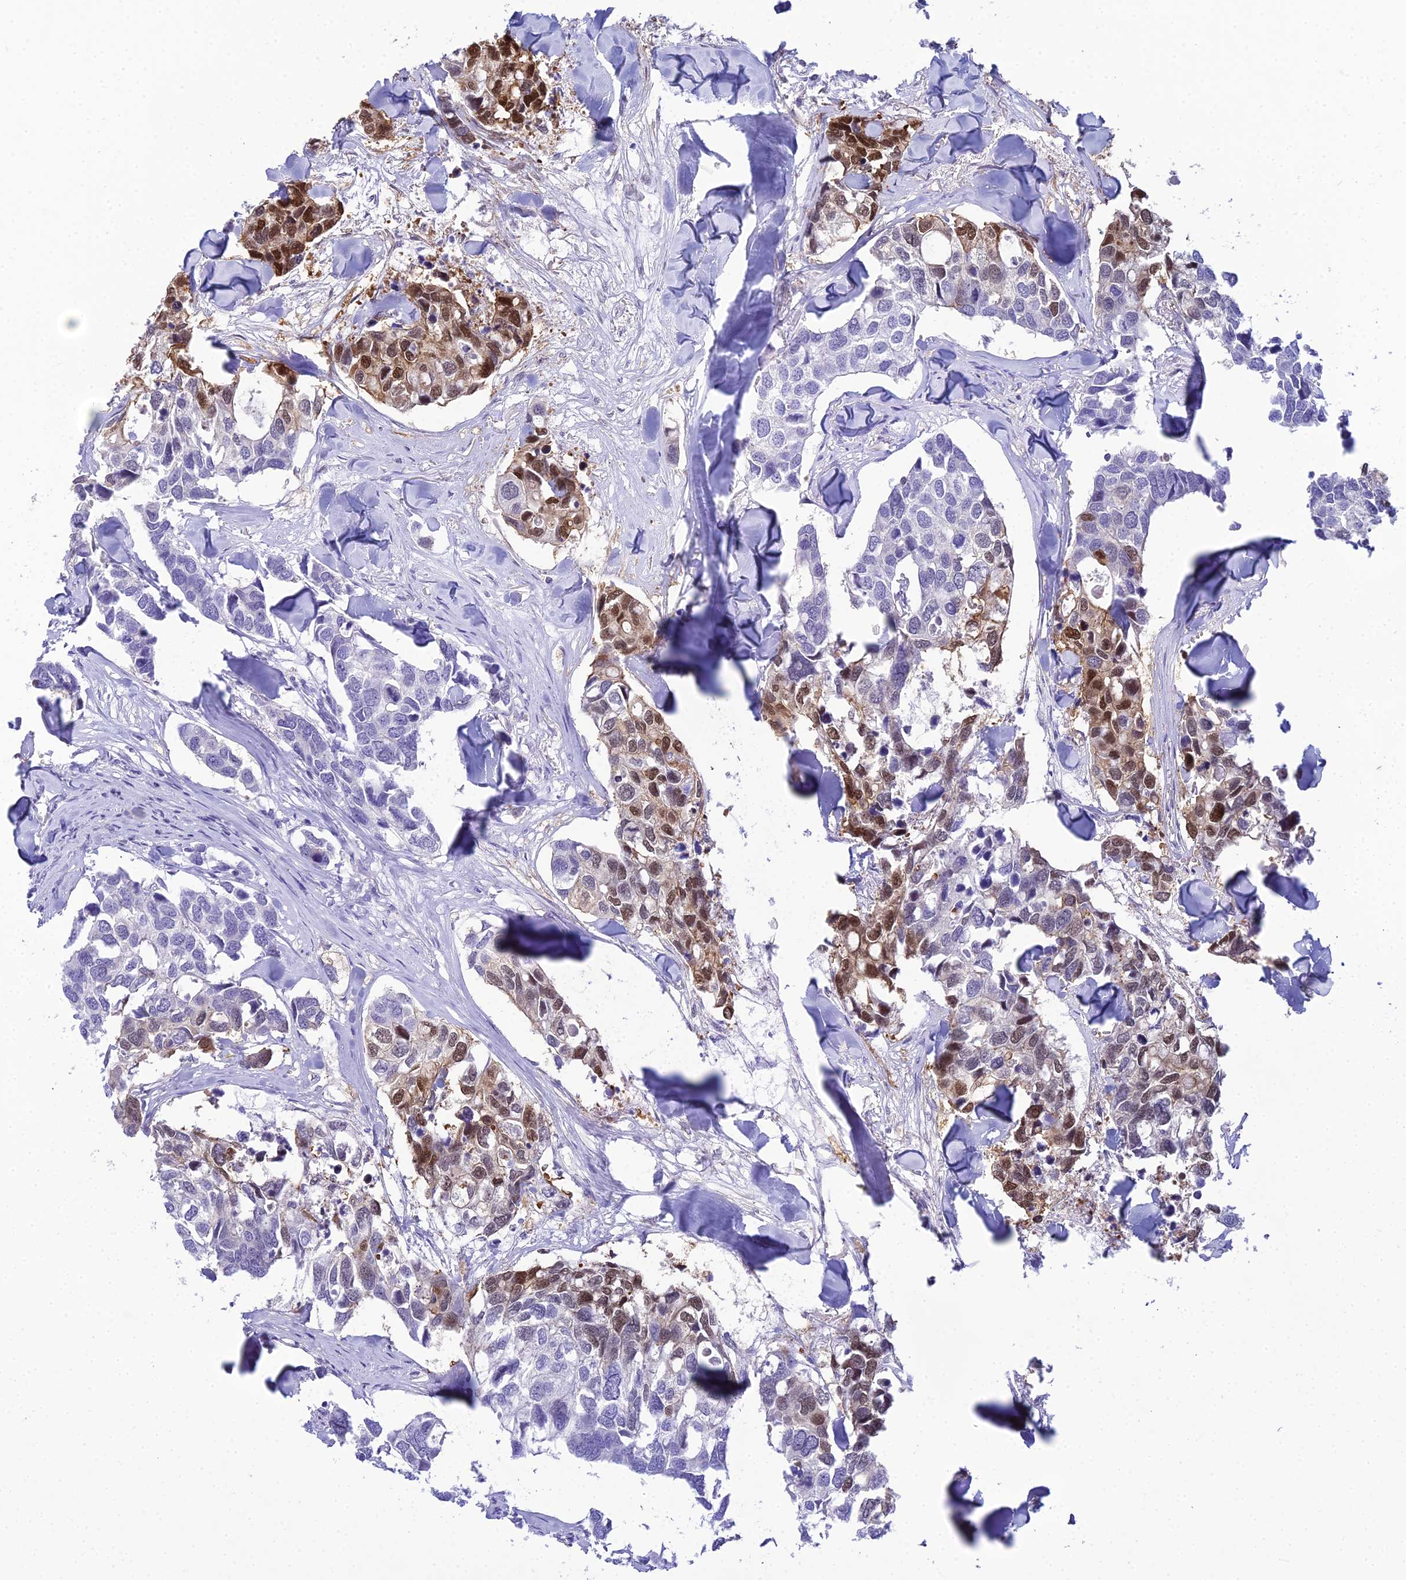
{"staining": {"intensity": "strong", "quantity": "25%-75%", "location": "nuclear"}, "tissue": "breast cancer", "cell_type": "Tumor cells", "image_type": "cancer", "snomed": [{"axis": "morphology", "description": "Duct carcinoma"}, {"axis": "topography", "description": "Breast"}], "caption": "IHC staining of breast intraductal carcinoma, which reveals high levels of strong nuclear expression in approximately 25%-75% of tumor cells indicating strong nuclear protein positivity. The staining was performed using DAB (brown) for protein detection and nuclei were counterstained in hematoxylin (blue).", "gene": "ZMIZ1", "patient": {"sex": "female", "age": 83}}